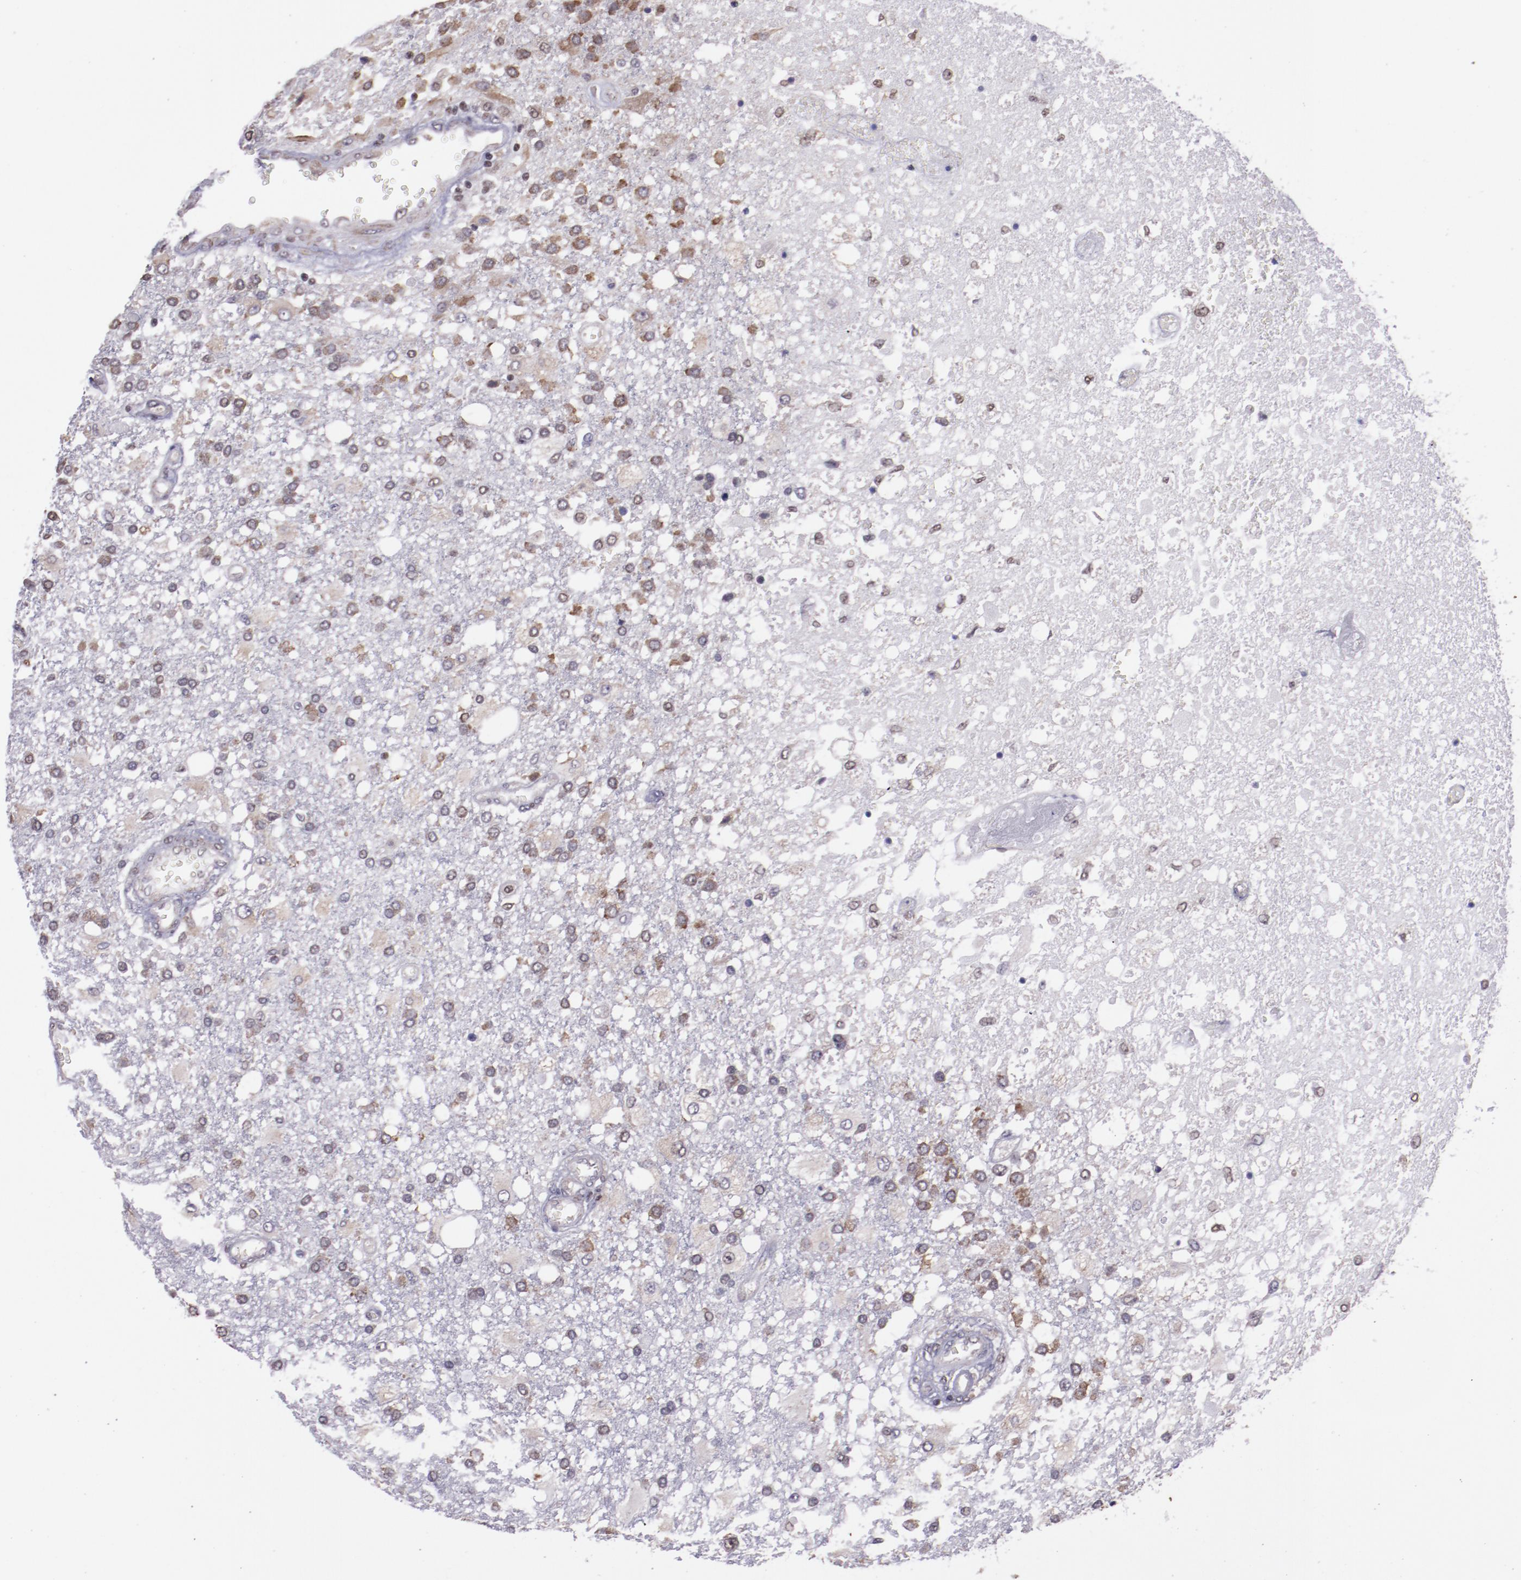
{"staining": {"intensity": "moderate", "quantity": "25%-75%", "location": "cytoplasmic/membranous"}, "tissue": "glioma", "cell_type": "Tumor cells", "image_type": "cancer", "snomed": [{"axis": "morphology", "description": "Glioma, malignant, High grade"}, {"axis": "topography", "description": "Cerebral cortex"}], "caption": "Protein staining by IHC exhibits moderate cytoplasmic/membranous positivity in approximately 25%-75% of tumor cells in malignant high-grade glioma.", "gene": "ELF1", "patient": {"sex": "male", "age": 79}}